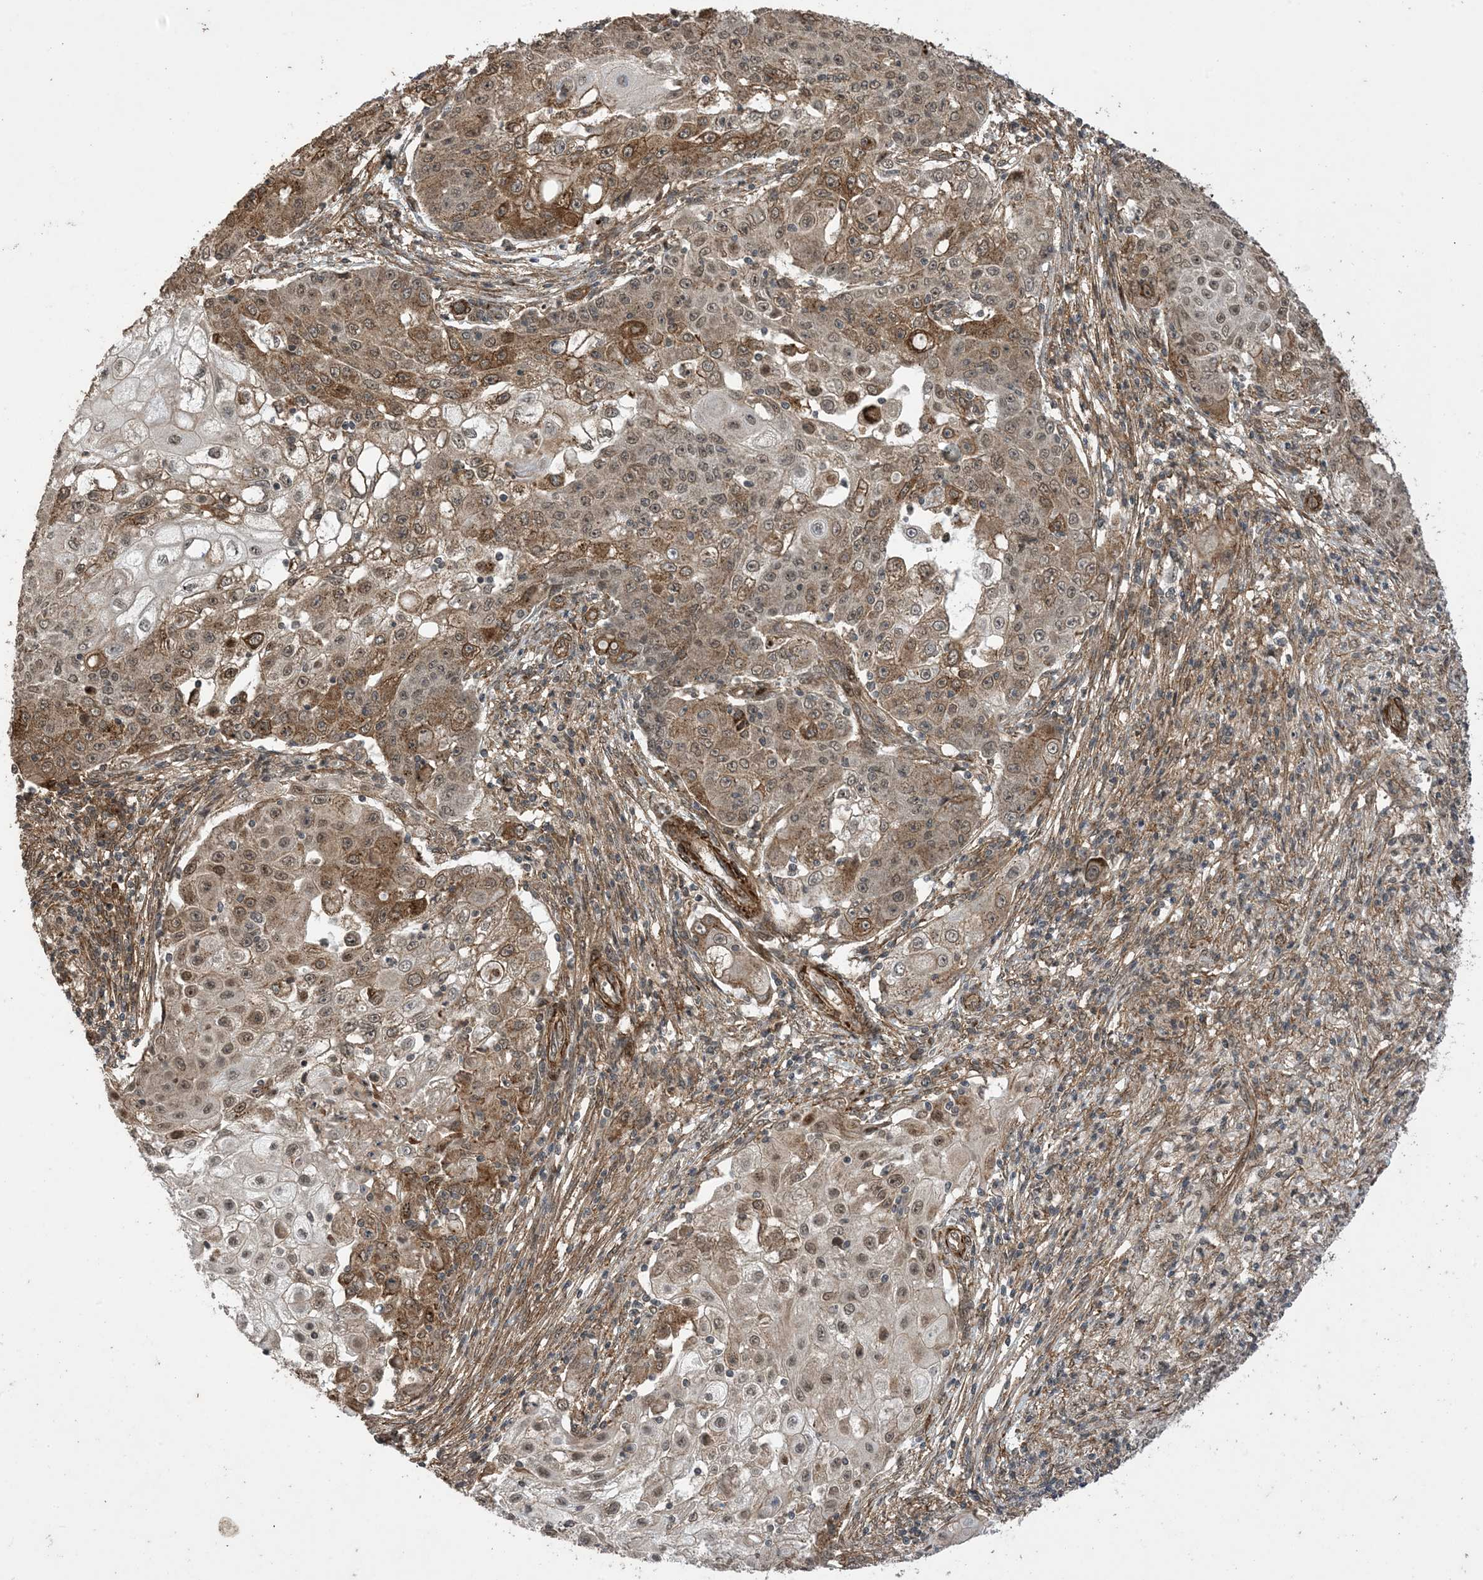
{"staining": {"intensity": "moderate", "quantity": ">75%", "location": "cytoplasmic/membranous,nuclear"}, "tissue": "ovarian cancer", "cell_type": "Tumor cells", "image_type": "cancer", "snomed": [{"axis": "morphology", "description": "Carcinoma, endometroid"}, {"axis": "topography", "description": "Ovary"}], "caption": "Ovarian cancer tissue demonstrates moderate cytoplasmic/membranous and nuclear positivity in approximately >75% of tumor cells", "gene": "ZNF511", "patient": {"sex": "female", "age": 42}}